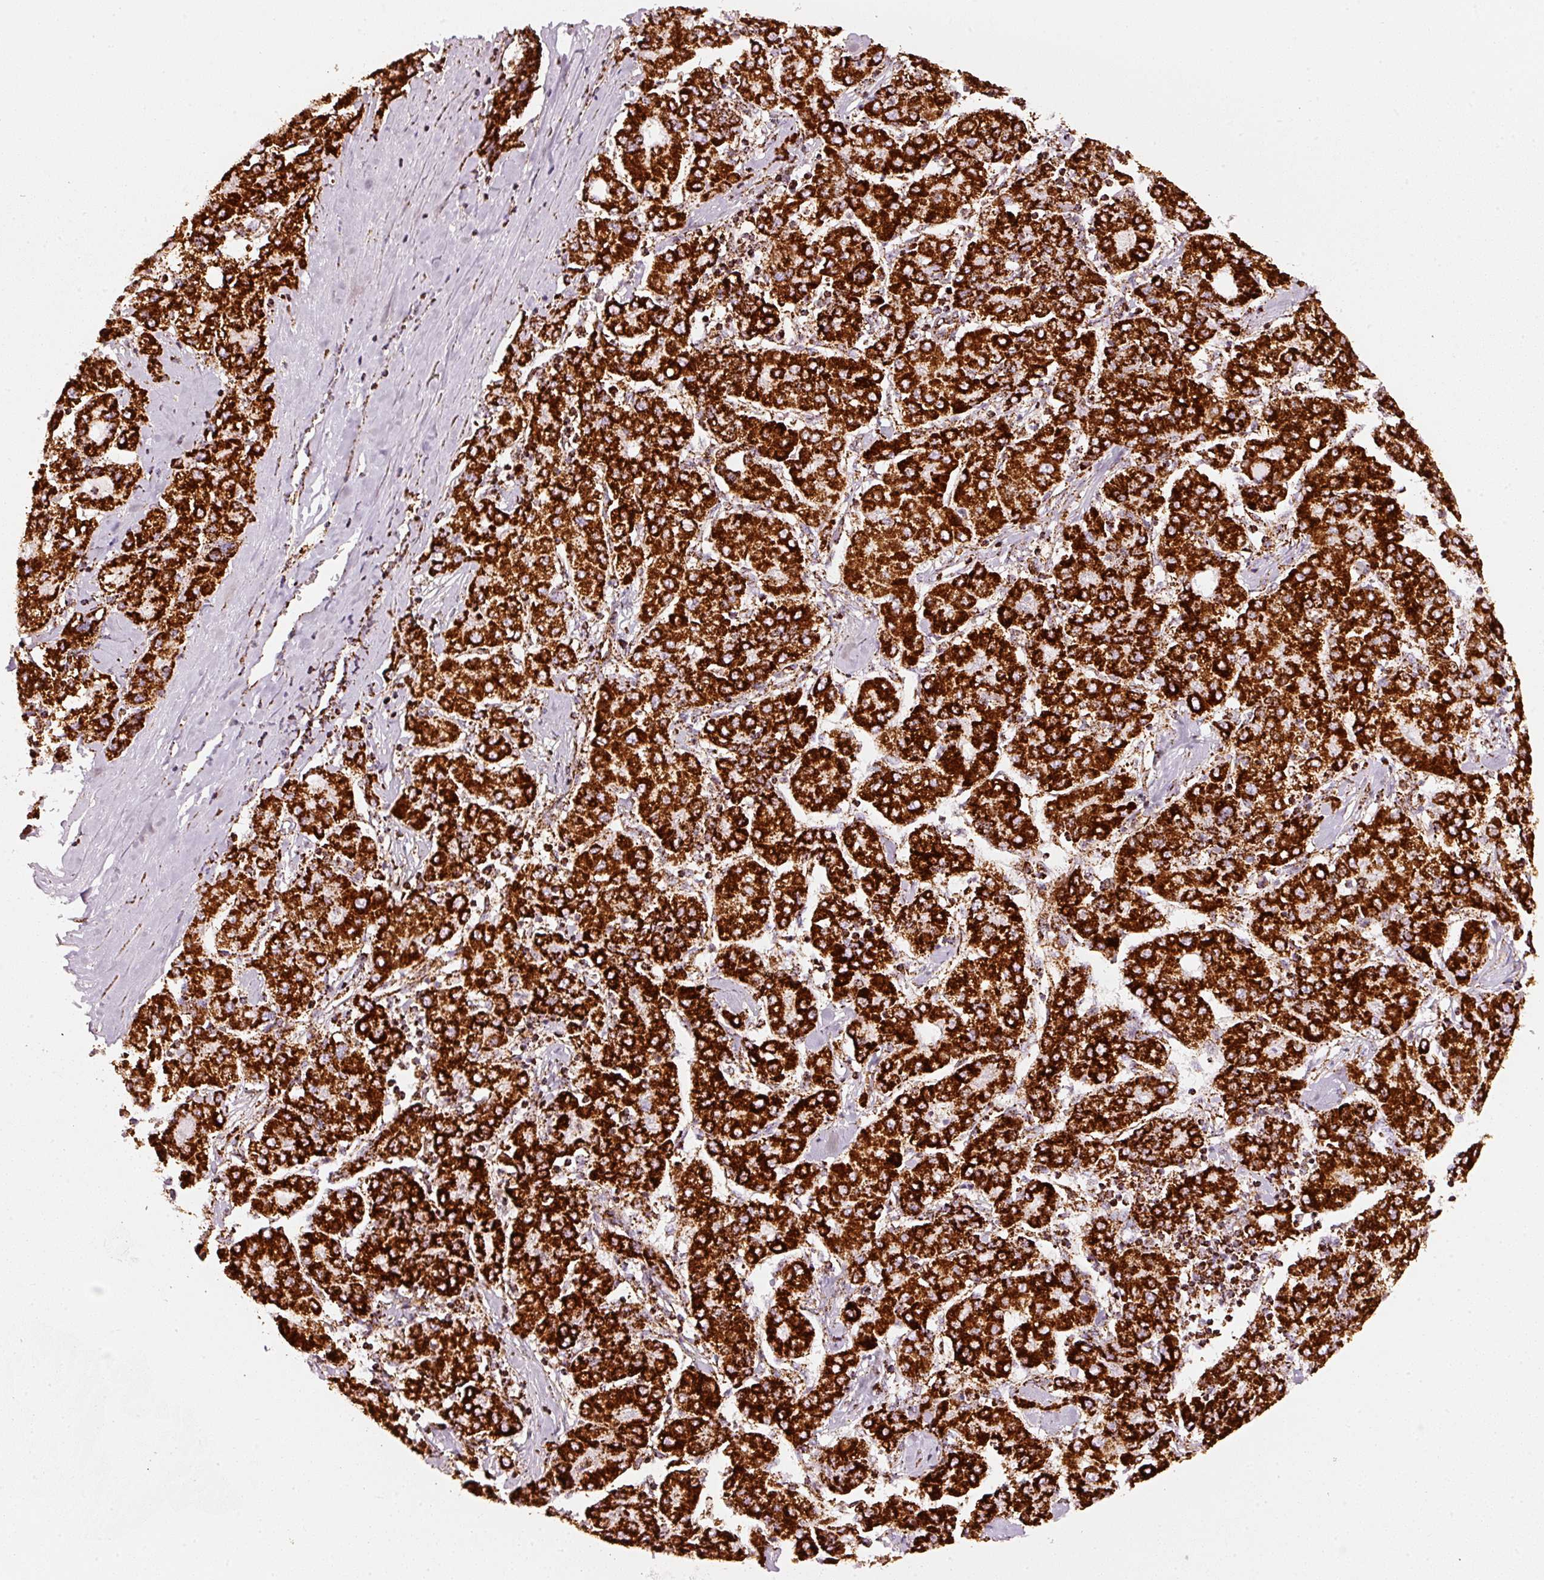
{"staining": {"intensity": "strong", "quantity": ">75%", "location": "cytoplasmic/membranous"}, "tissue": "liver cancer", "cell_type": "Tumor cells", "image_type": "cancer", "snomed": [{"axis": "morphology", "description": "Carcinoma, Hepatocellular, NOS"}, {"axis": "topography", "description": "Liver"}], "caption": "Brown immunohistochemical staining in human liver hepatocellular carcinoma shows strong cytoplasmic/membranous expression in approximately >75% of tumor cells.", "gene": "UQCRC1", "patient": {"sex": "male", "age": 65}}